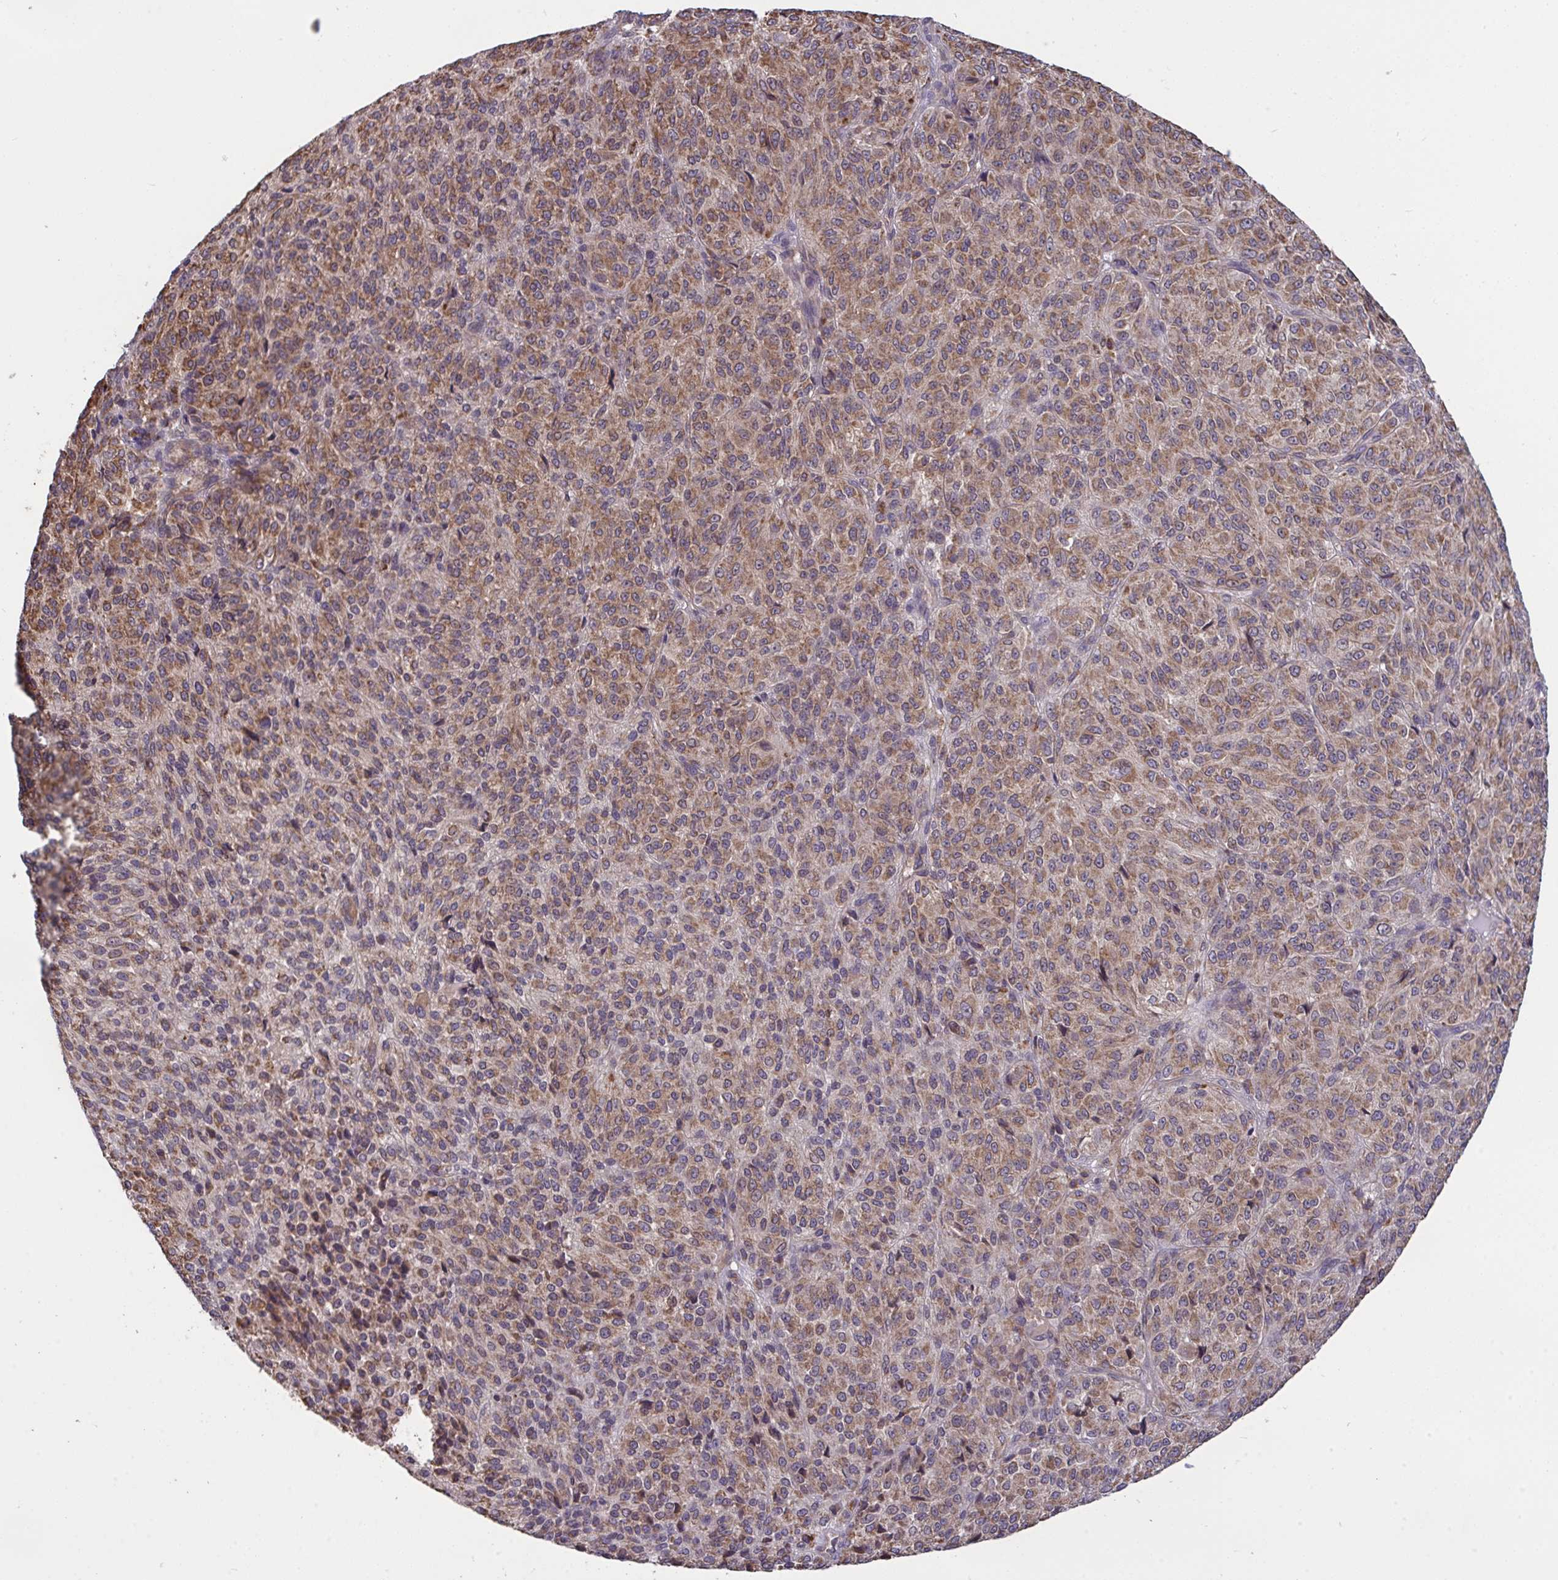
{"staining": {"intensity": "moderate", "quantity": ">75%", "location": "cytoplasmic/membranous"}, "tissue": "melanoma", "cell_type": "Tumor cells", "image_type": "cancer", "snomed": [{"axis": "morphology", "description": "Malignant melanoma, Metastatic site"}, {"axis": "topography", "description": "Brain"}], "caption": "Malignant melanoma (metastatic site) tissue exhibits moderate cytoplasmic/membranous expression in approximately >75% of tumor cells, visualized by immunohistochemistry. Using DAB (brown) and hematoxylin (blue) stains, captured at high magnification using brightfield microscopy.", "gene": "PPM1H", "patient": {"sex": "female", "age": 56}}